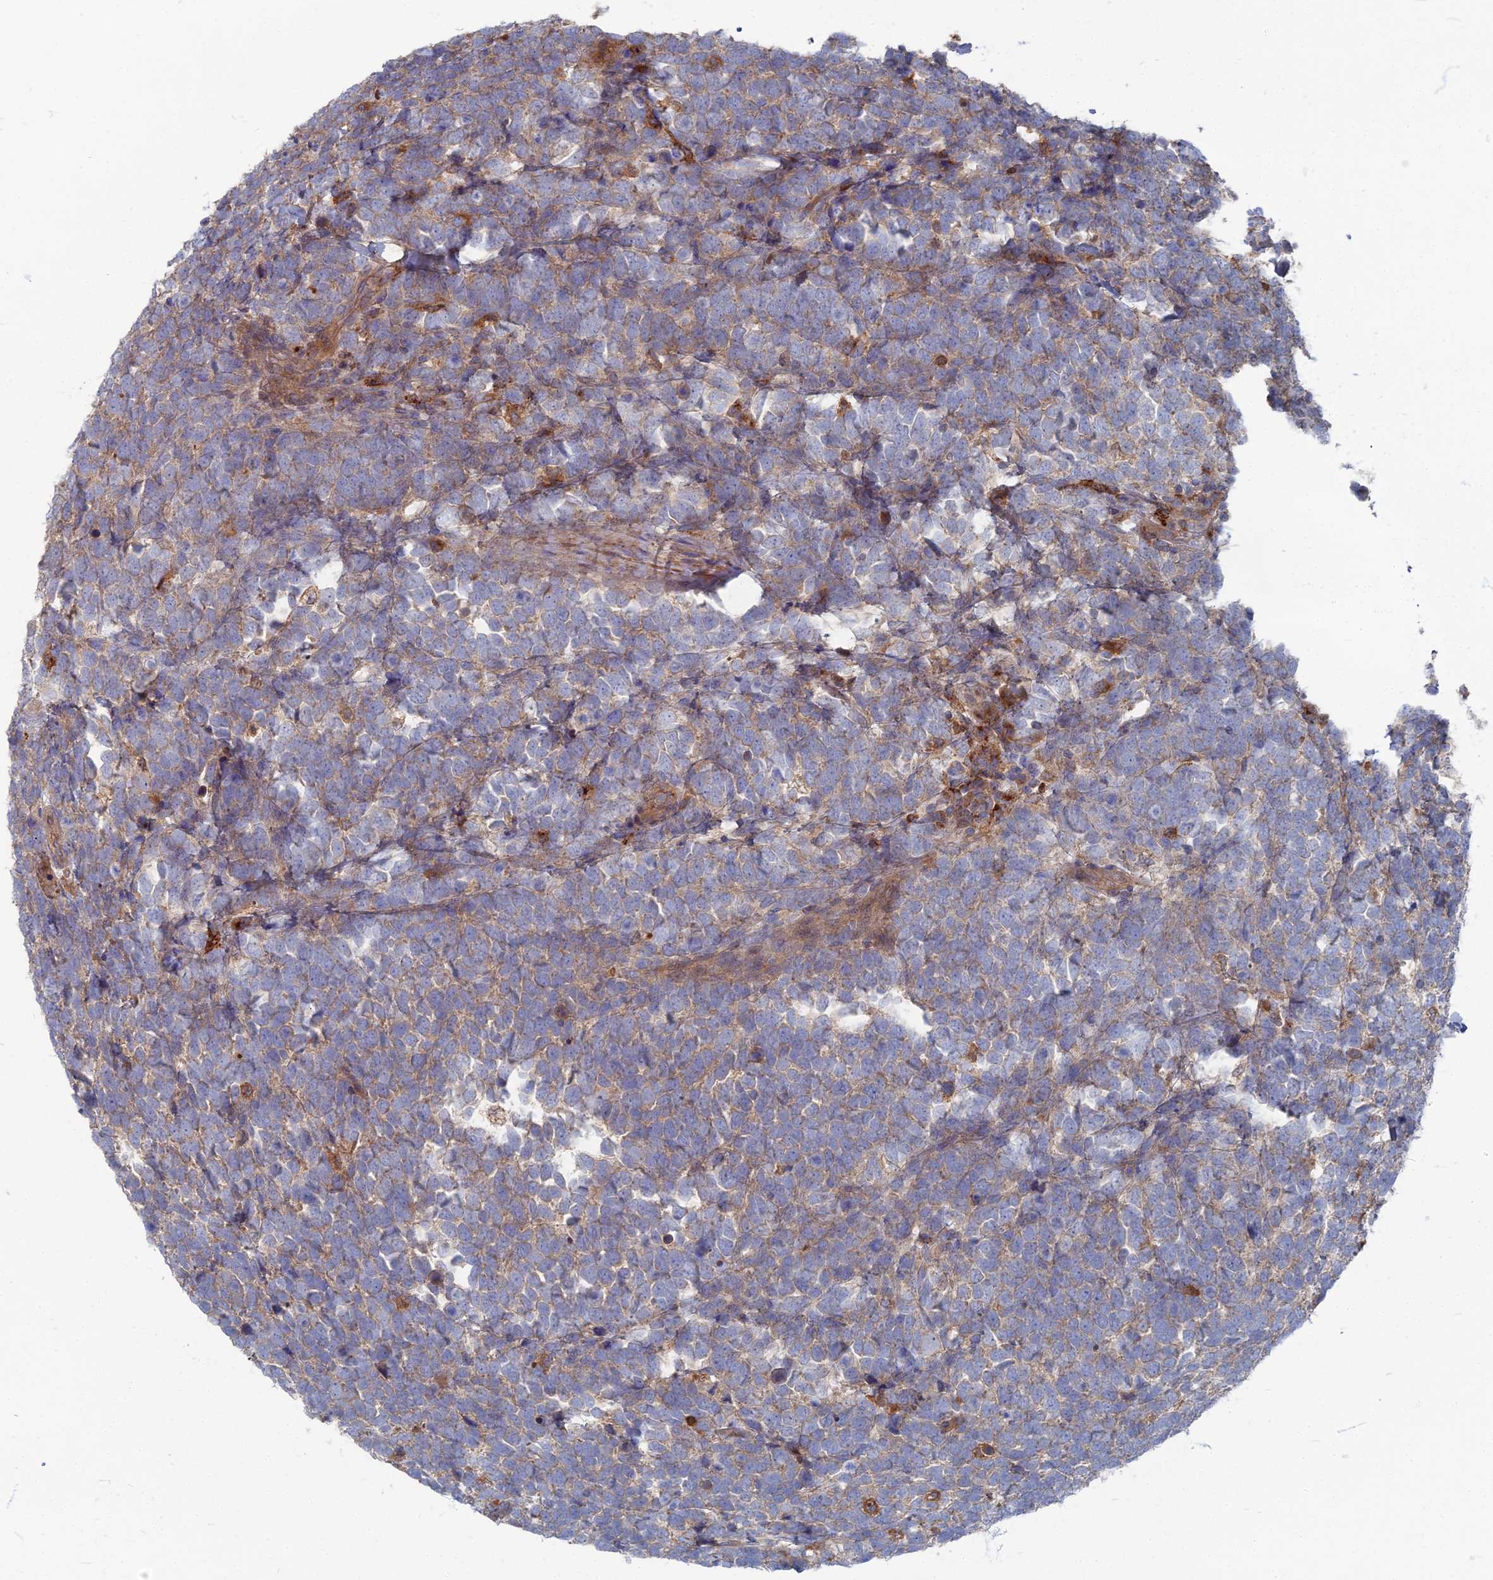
{"staining": {"intensity": "weak", "quantity": "25%-75%", "location": "cytoplasmic/membranous"}, "tissue": "urothelial cancer", "cell_type": "Tumor cells", "image_type": "cancer", "snomed": [{"axis": "morphology", "description": "Urothelial carcinoma, High grade"}, {"axis": "topography", "description": "Urinary bladder"}], "caption": "IHC micrograph of neoplastic tissue: human urothelial carcinoma (high-grade) stained using IHC displays low levels of weak protein expression localized specifically in the cytoplasmic/membranous of tumor cells, appearing as a cytoplasmic/membranous brown color.", "gene": "PPCDC", "patient": {"sex": "female", "age": 82}}